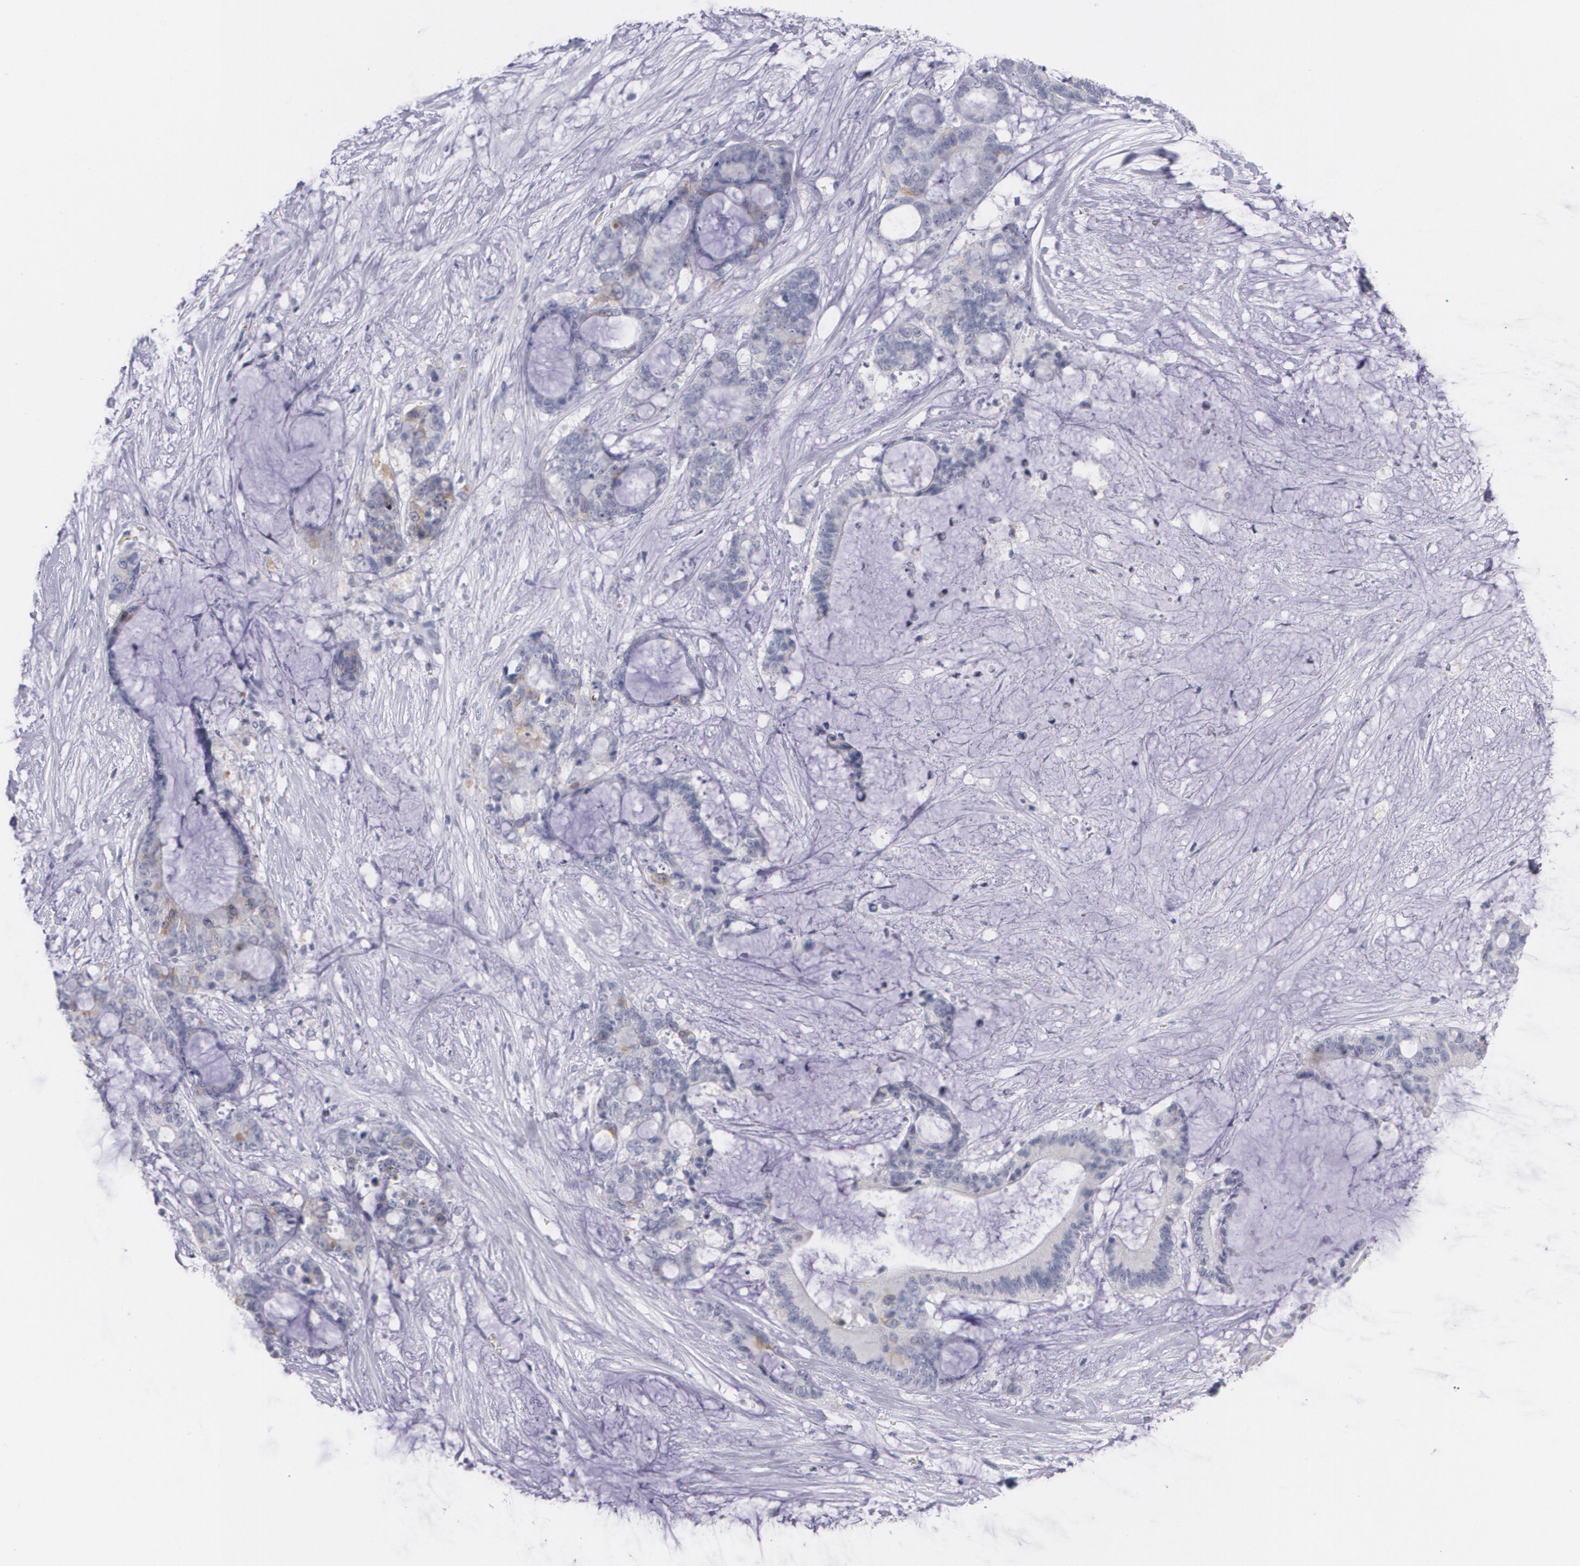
{"staining": {"intensity": "weak", "quantity": "<25%", "location": "cytoplasmic/membranous"}, "tissue": "liver cancer", "cell_type": "Tumor cells", "image_type": "cancer", "snomed": [{"axis": "morphology", "description": "Cholangiocarcinoma"}, {"axis": "topography", "description": "Liver"}], "caption": "Tumor cells show no significant protein staining in liver cancer.", "gene": "HMMR", "patient": {"sex": "female", "age": 73}}